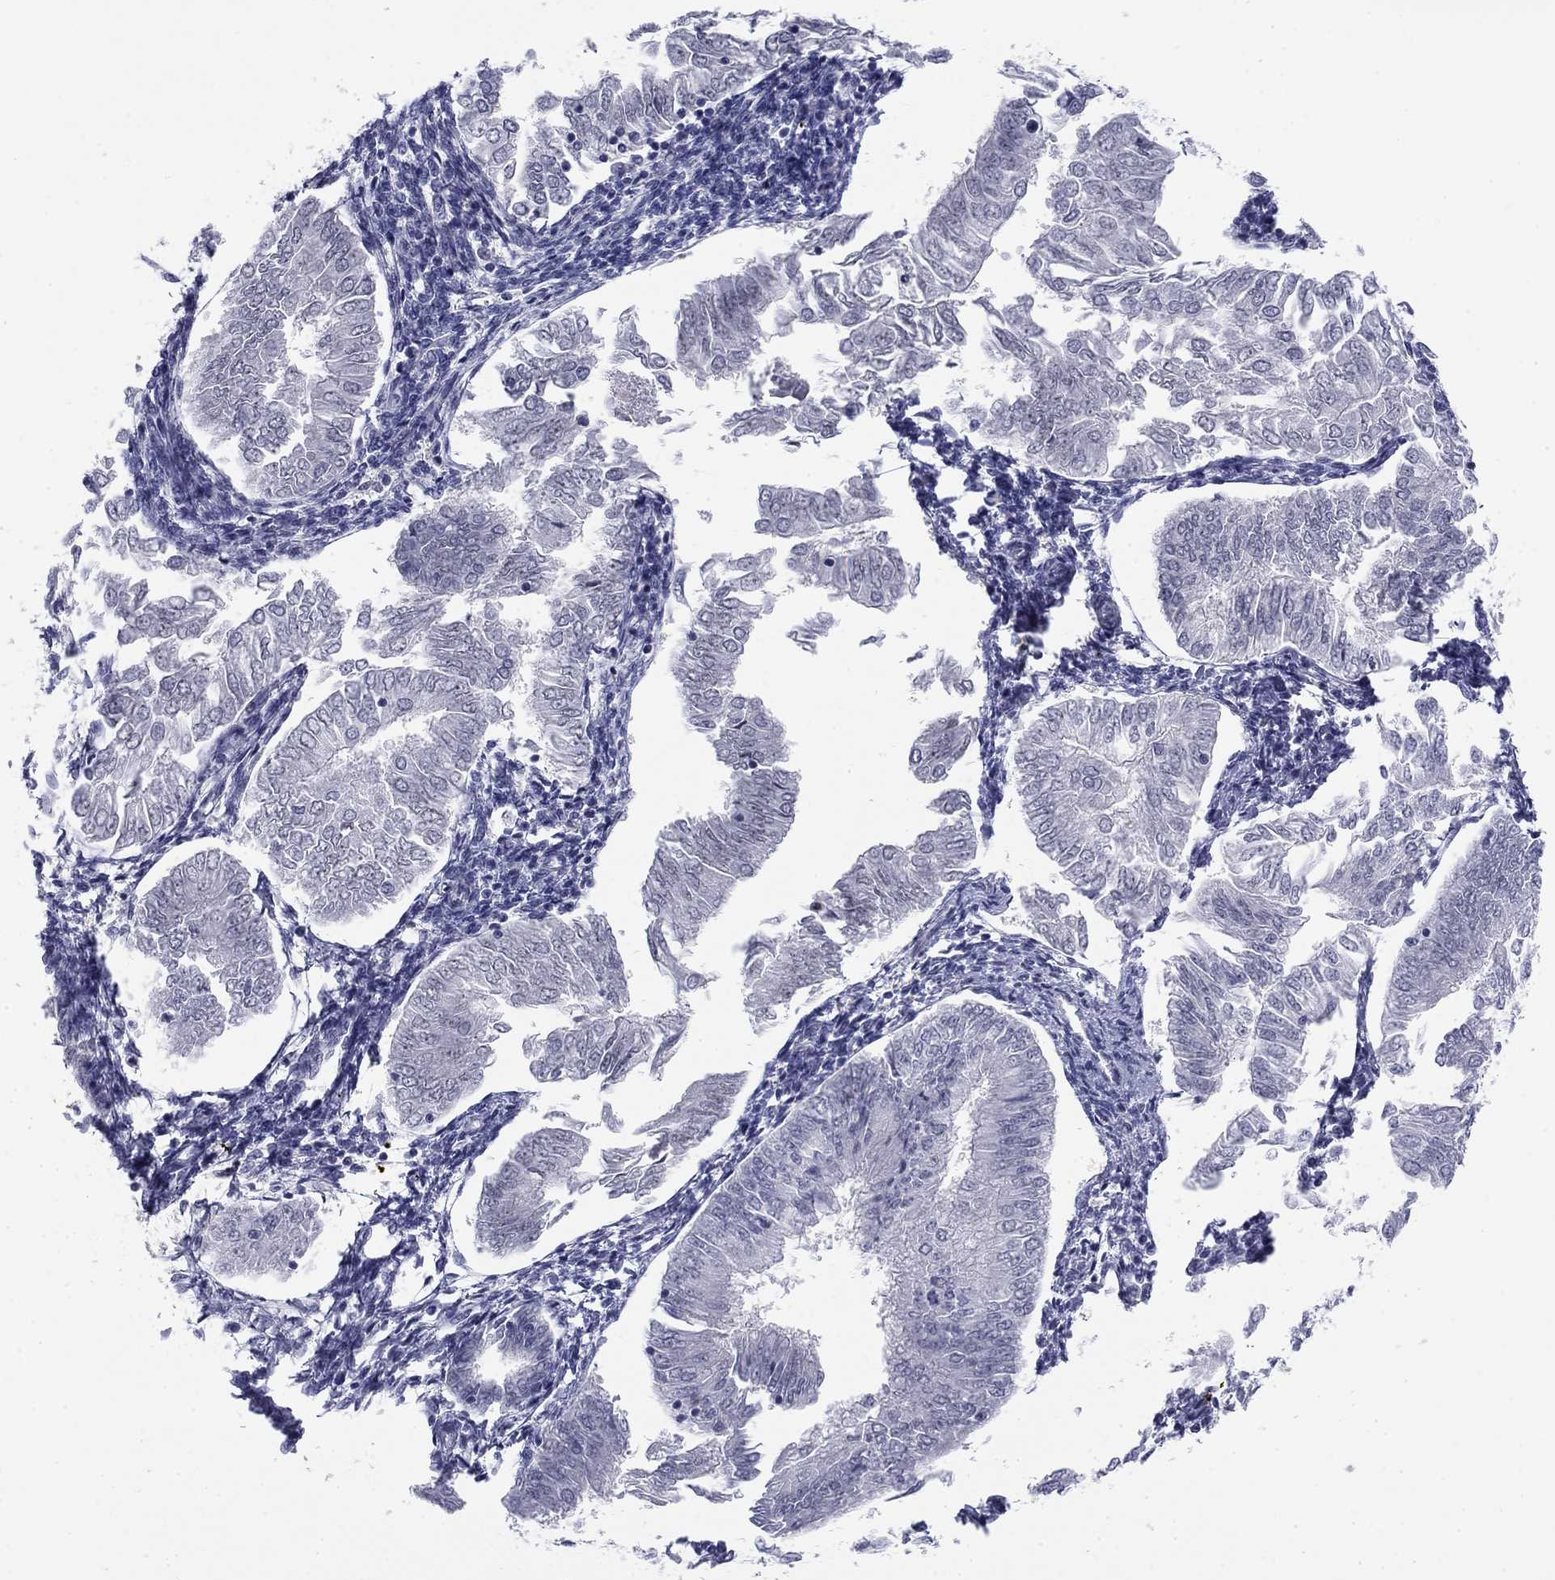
{"staining": {"intensity": "negative", "quantity": "none", "location": "none"}, "tissue": "endometrial cancer", "cell_type": "Tumor cells", "image_type": "cancer", "snomed": [{"axis": "morphology", "description": "Adenocarcinoma, NOS"}, {"axis": "topography", "description": "Endometrium"}], "caption": "A high-resolution micrograph shows immunohistochemistry staining of endometrial cancer (adenocarcinoma), which exhibits no significant staining in tumor cells.", "gene": "TIGD4", "patient": {"sex": "female", "age": 53}}